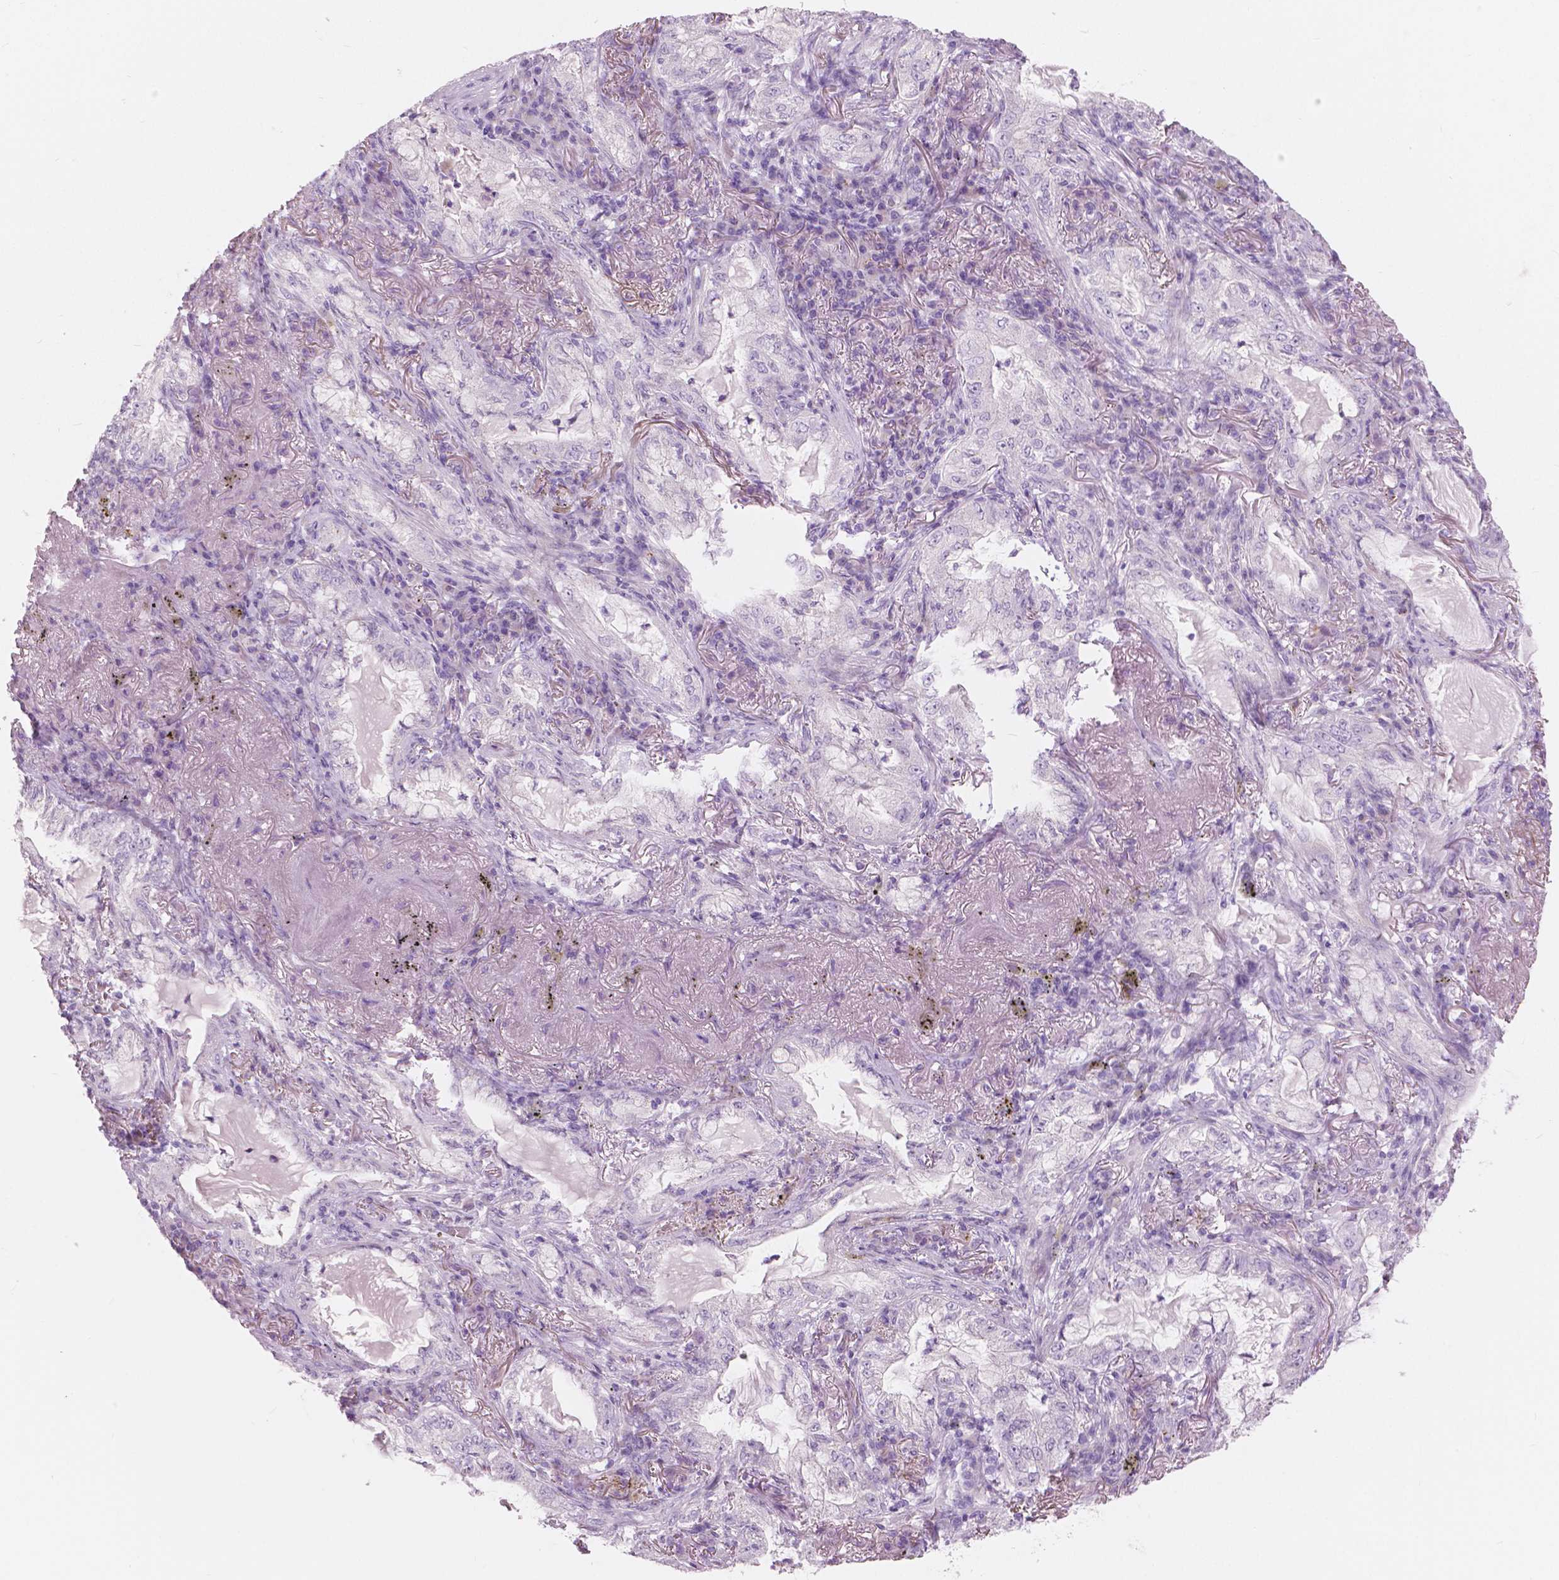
{"staining": {"intensity": "negative", "quantity": "none", "location": "none"}, "tissue": "lung cancer", "cell_type": "Tumor cells", "image_type": "cancer", "snomed": [{"axis": "morphology", "description": "Adenocarcinoma, NOS"}, {"axis": "topography", "description": "Lung"}], "caption": "Immunohistochemistry (IHC) of human lung cancer (adenocarcinoma) reveals no expression in tumor cells. Nuclei are stained in blue.", "gene": "A4GNT", "patient": {"sex": "female", "age": 73}}